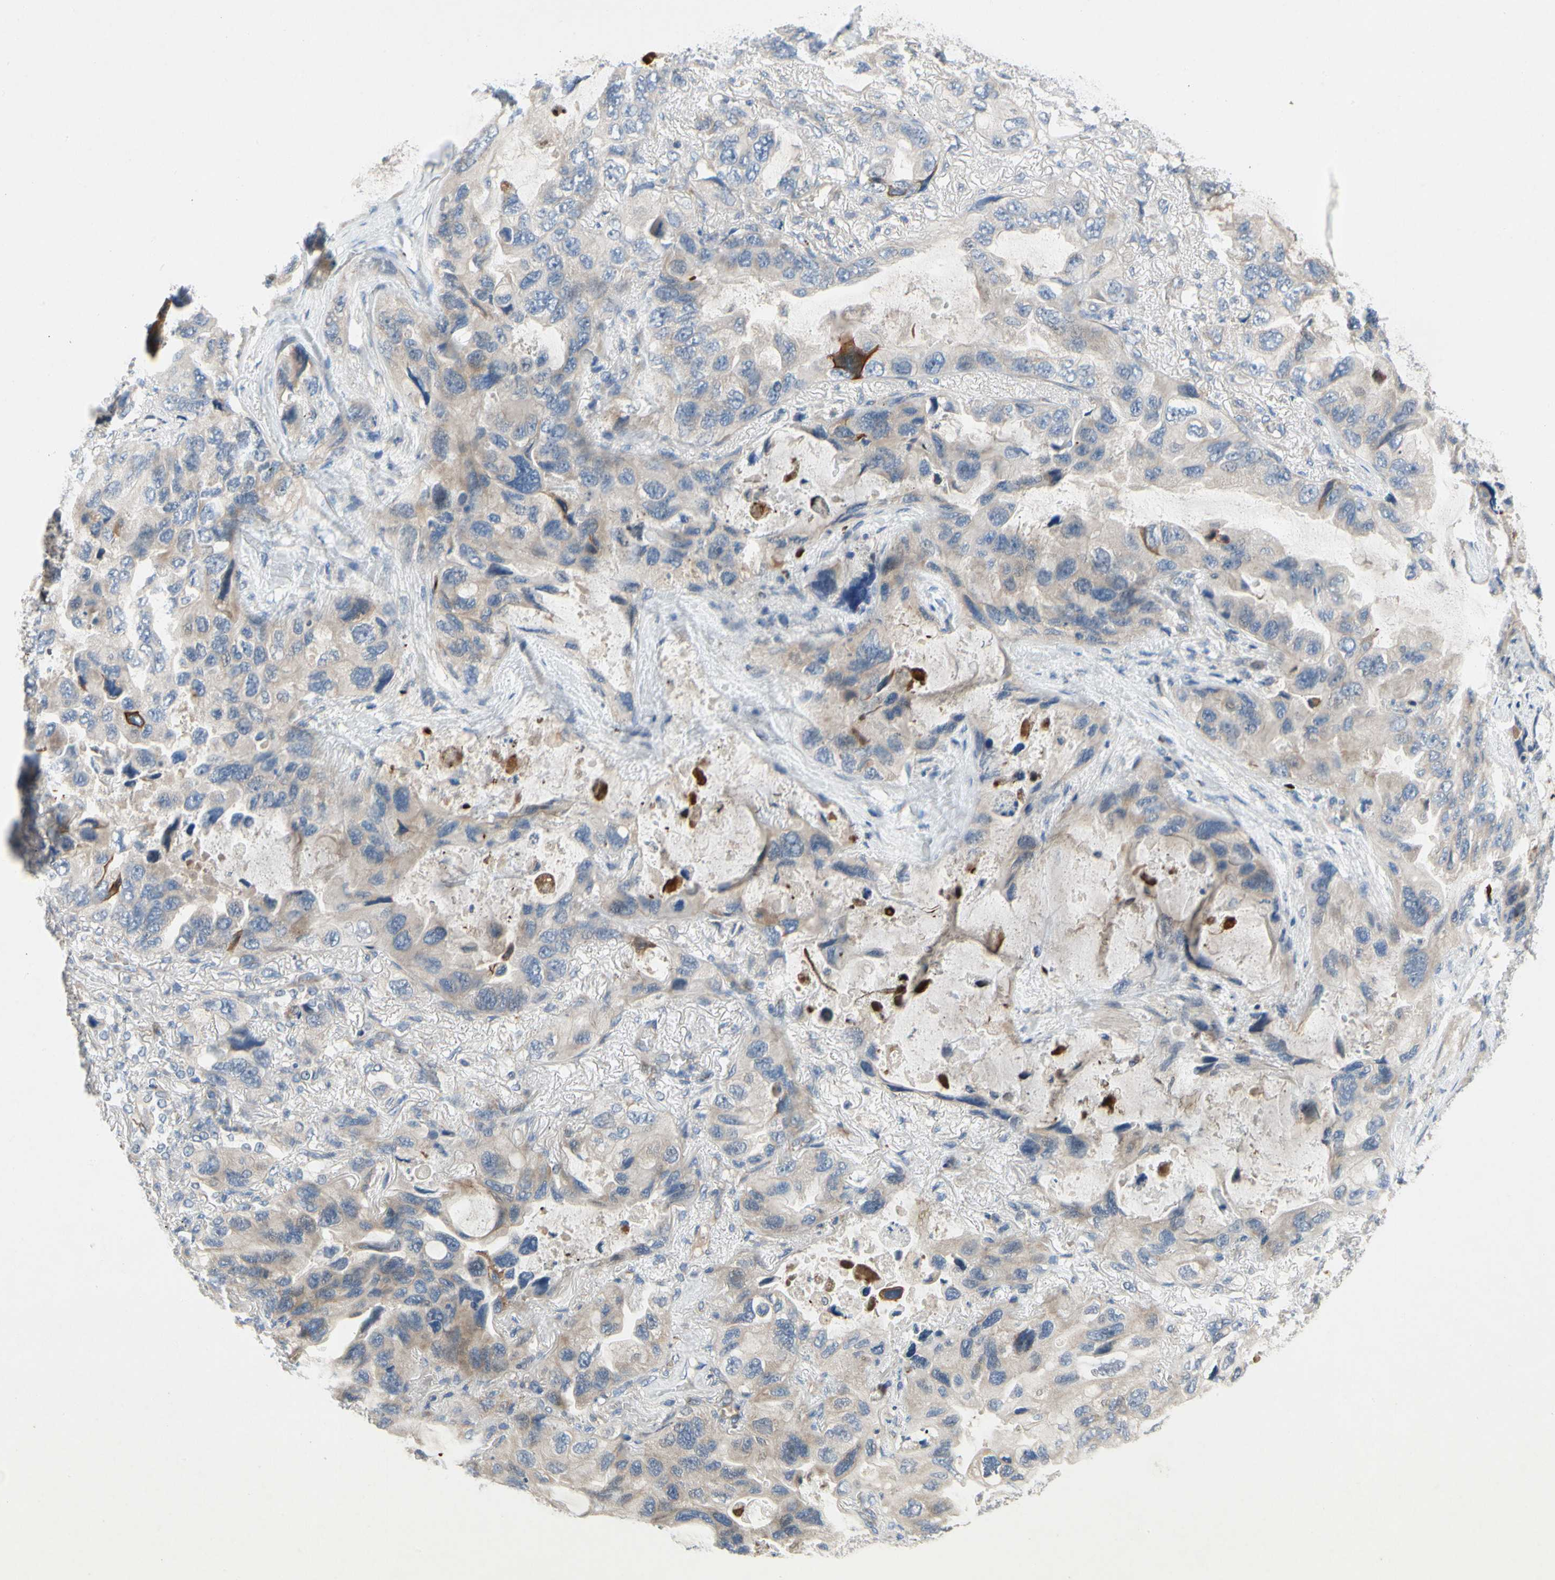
{"staining": {"intensity": "weak", "quantity": ">75%", "location": "cytoplasmic/membranous"}, "tissue": "lung cancer", "cell_type": "Tumor cells", "image_type": "cancer", "snomed": [{"axis": "morphology", "description": "Squamous cell carcinoma, NOS"}, {"axis": "topography", "description": "Lung"}], "caption": "IHC (DAB) staining of human lung squamous cell carcinoma displays weak cytoplasmic/membranous protein staining in about >75% of tumor cells. (Stains: DAB (3,3'-diaminobenzidine) in brown, nuclei in blue, Microscopy: brightfield microscopy at high magnification).", "gene": "KLHDC8B", "patient": {"sex": "female", "age": 73}}